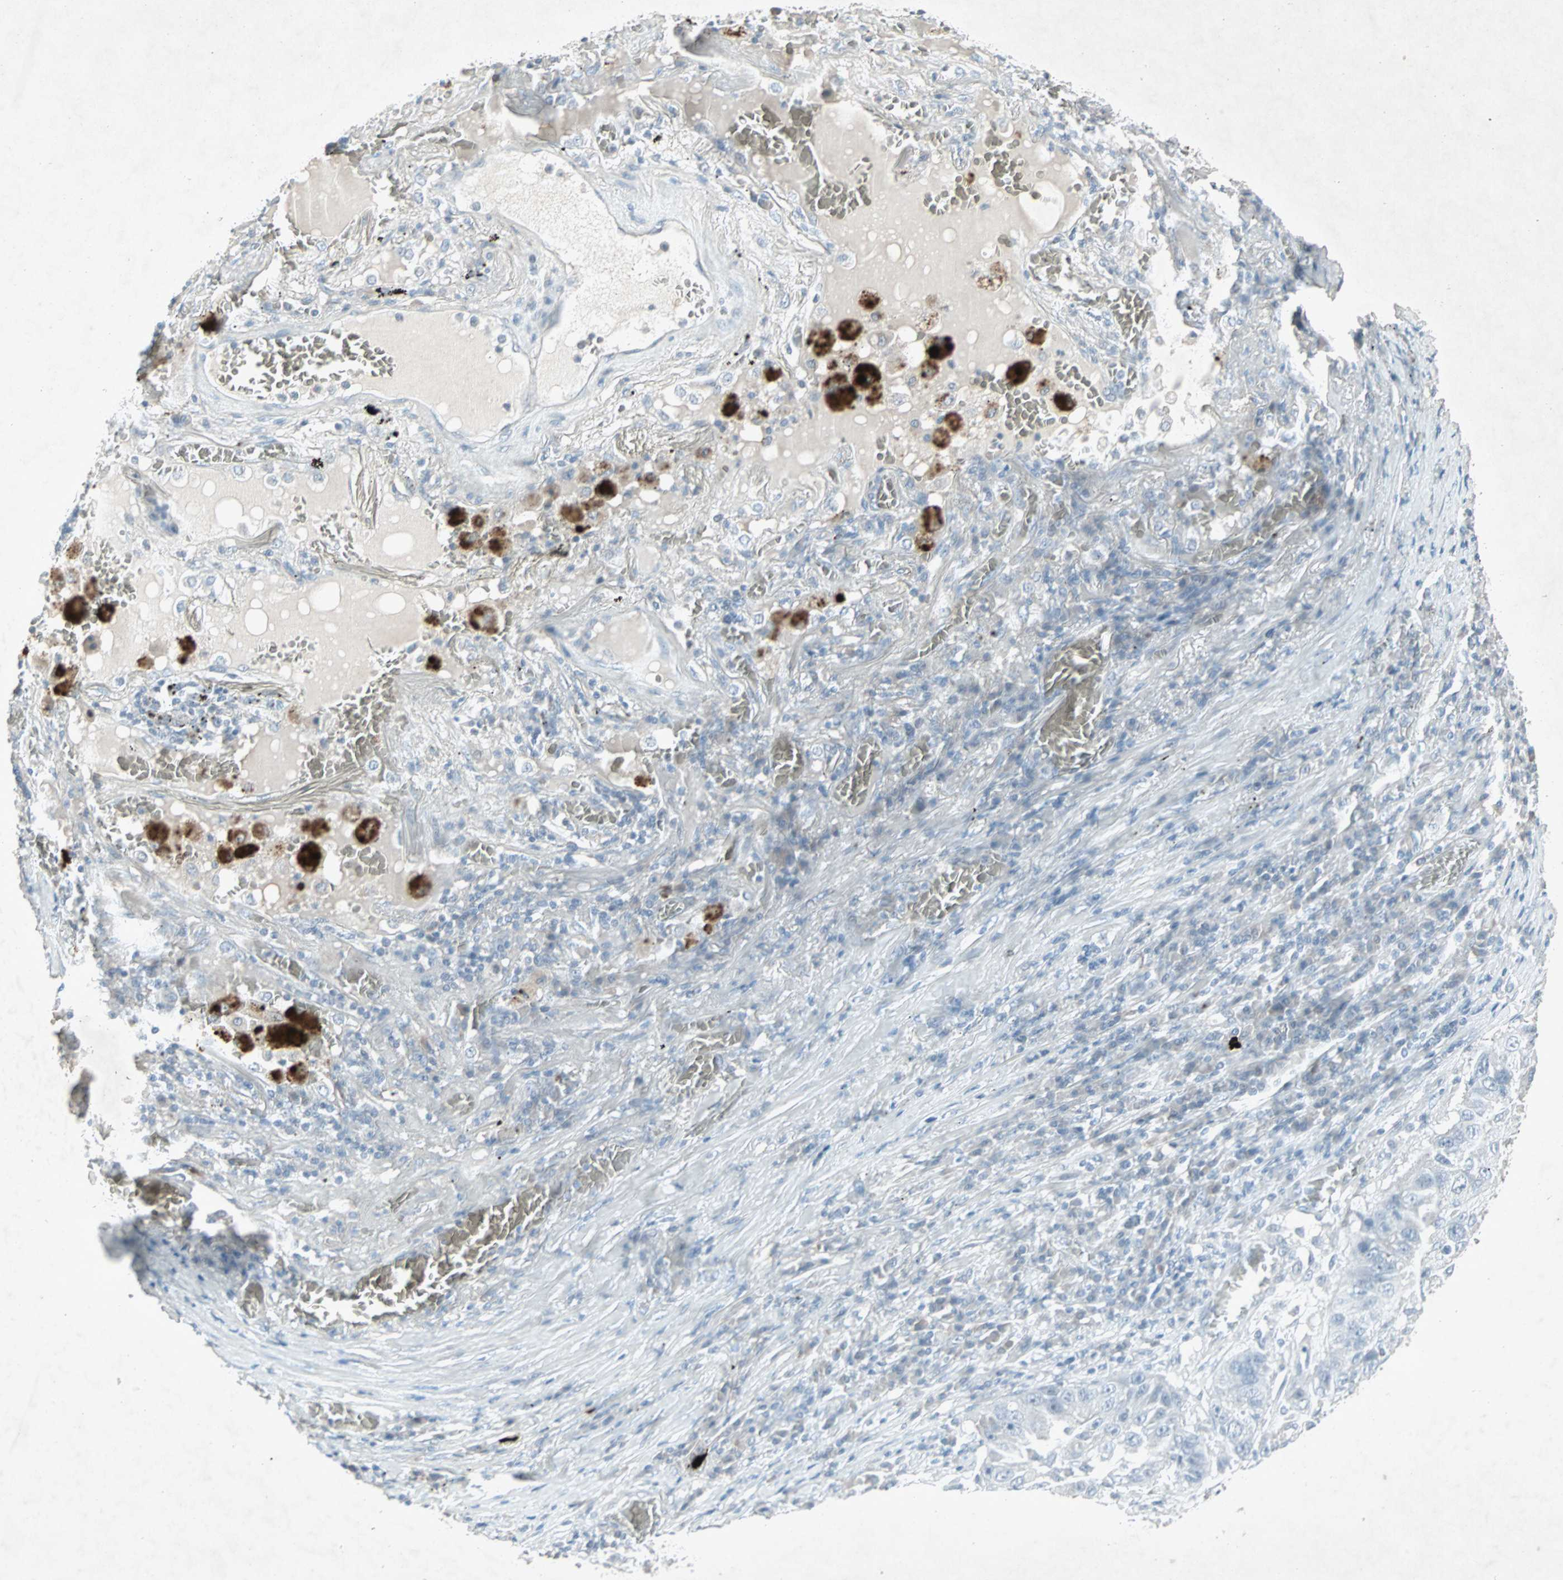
{"staining": {"intensity": "negative", "quantity": "none", "location": "none"}, "tissue": "lung cancer", "cell_type": "Tumor cells", "image_type": "cancer", "snomed": [{"axis": "morphology", "description": "Squamous cell carcinoma, NOS"}, {"axis": "topography", "description": "Lung"}], "caption": "Tumor cells show no significant protein expression in lung cancer. (Brightfield microscopy of DAB (3,3'-diaminobenzidine) immunohistochemistry (IHC) at high magnification).", "gene": "LANCL3", "patient": {"sex": "male", "age": 57}}